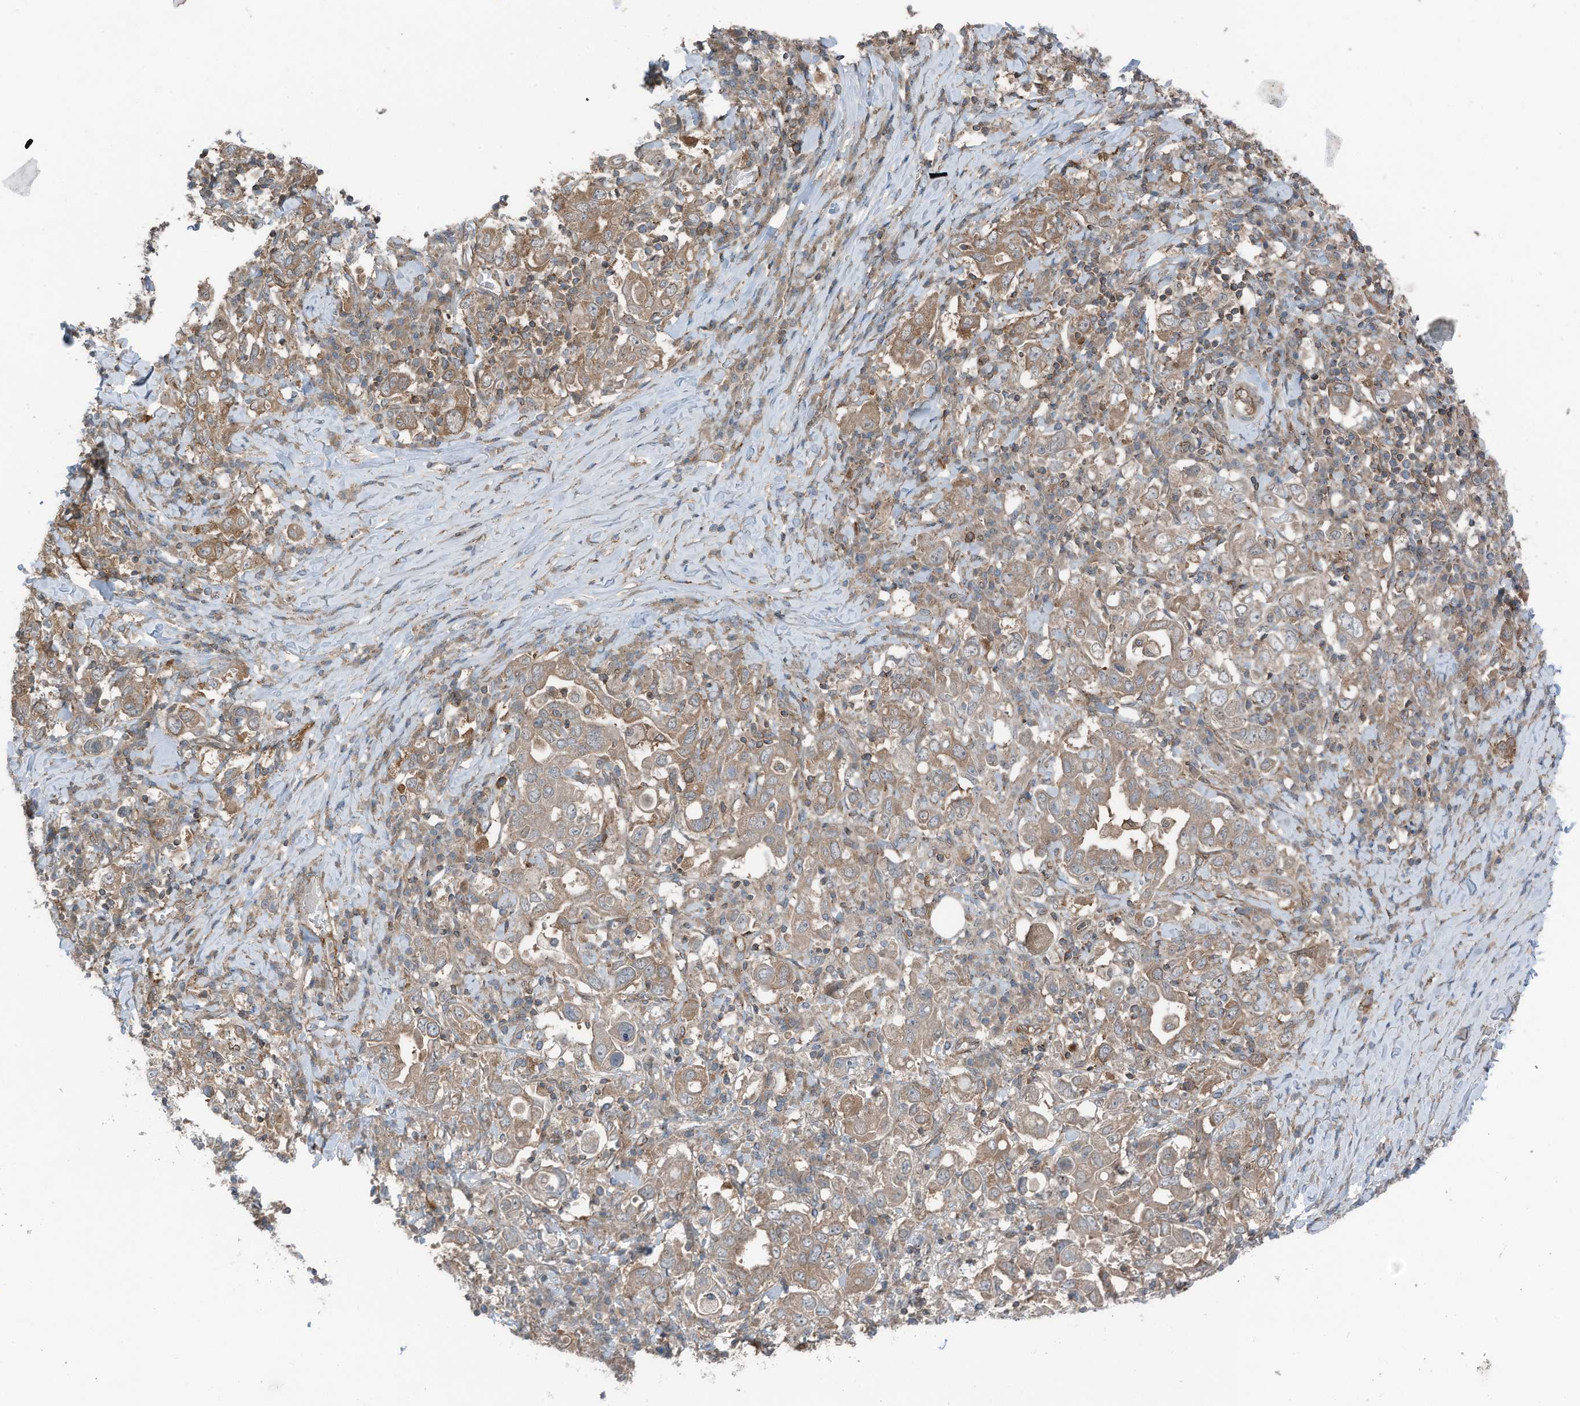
{"staining": {"intensity": "moderate", "quantity": ">75%", "location": "cytoplasmic/membranous"}, "tissue": "stomach cancer", "cell_type": "Tumor cells", "image_type": "cancer", "snomed": [{"axis": "morphology", "description": "Adenocarcinoma, NOS"}, {"axis": "topography", "description": "Stomach, upper"}], "caption": "IHC photomicrograph of neoplastic tissue: human adenocarcinoma (stomach) stained using immunohistochemistry (IHC) reveals medium levels of moderate protein expression localized specifically in the cytoplasmic/membranous of tumor cells, appearing as a cytoplasmic/membranous brown color.", "gene": "TXNDC9", "patient": {"sex": "male", "age": 62}}